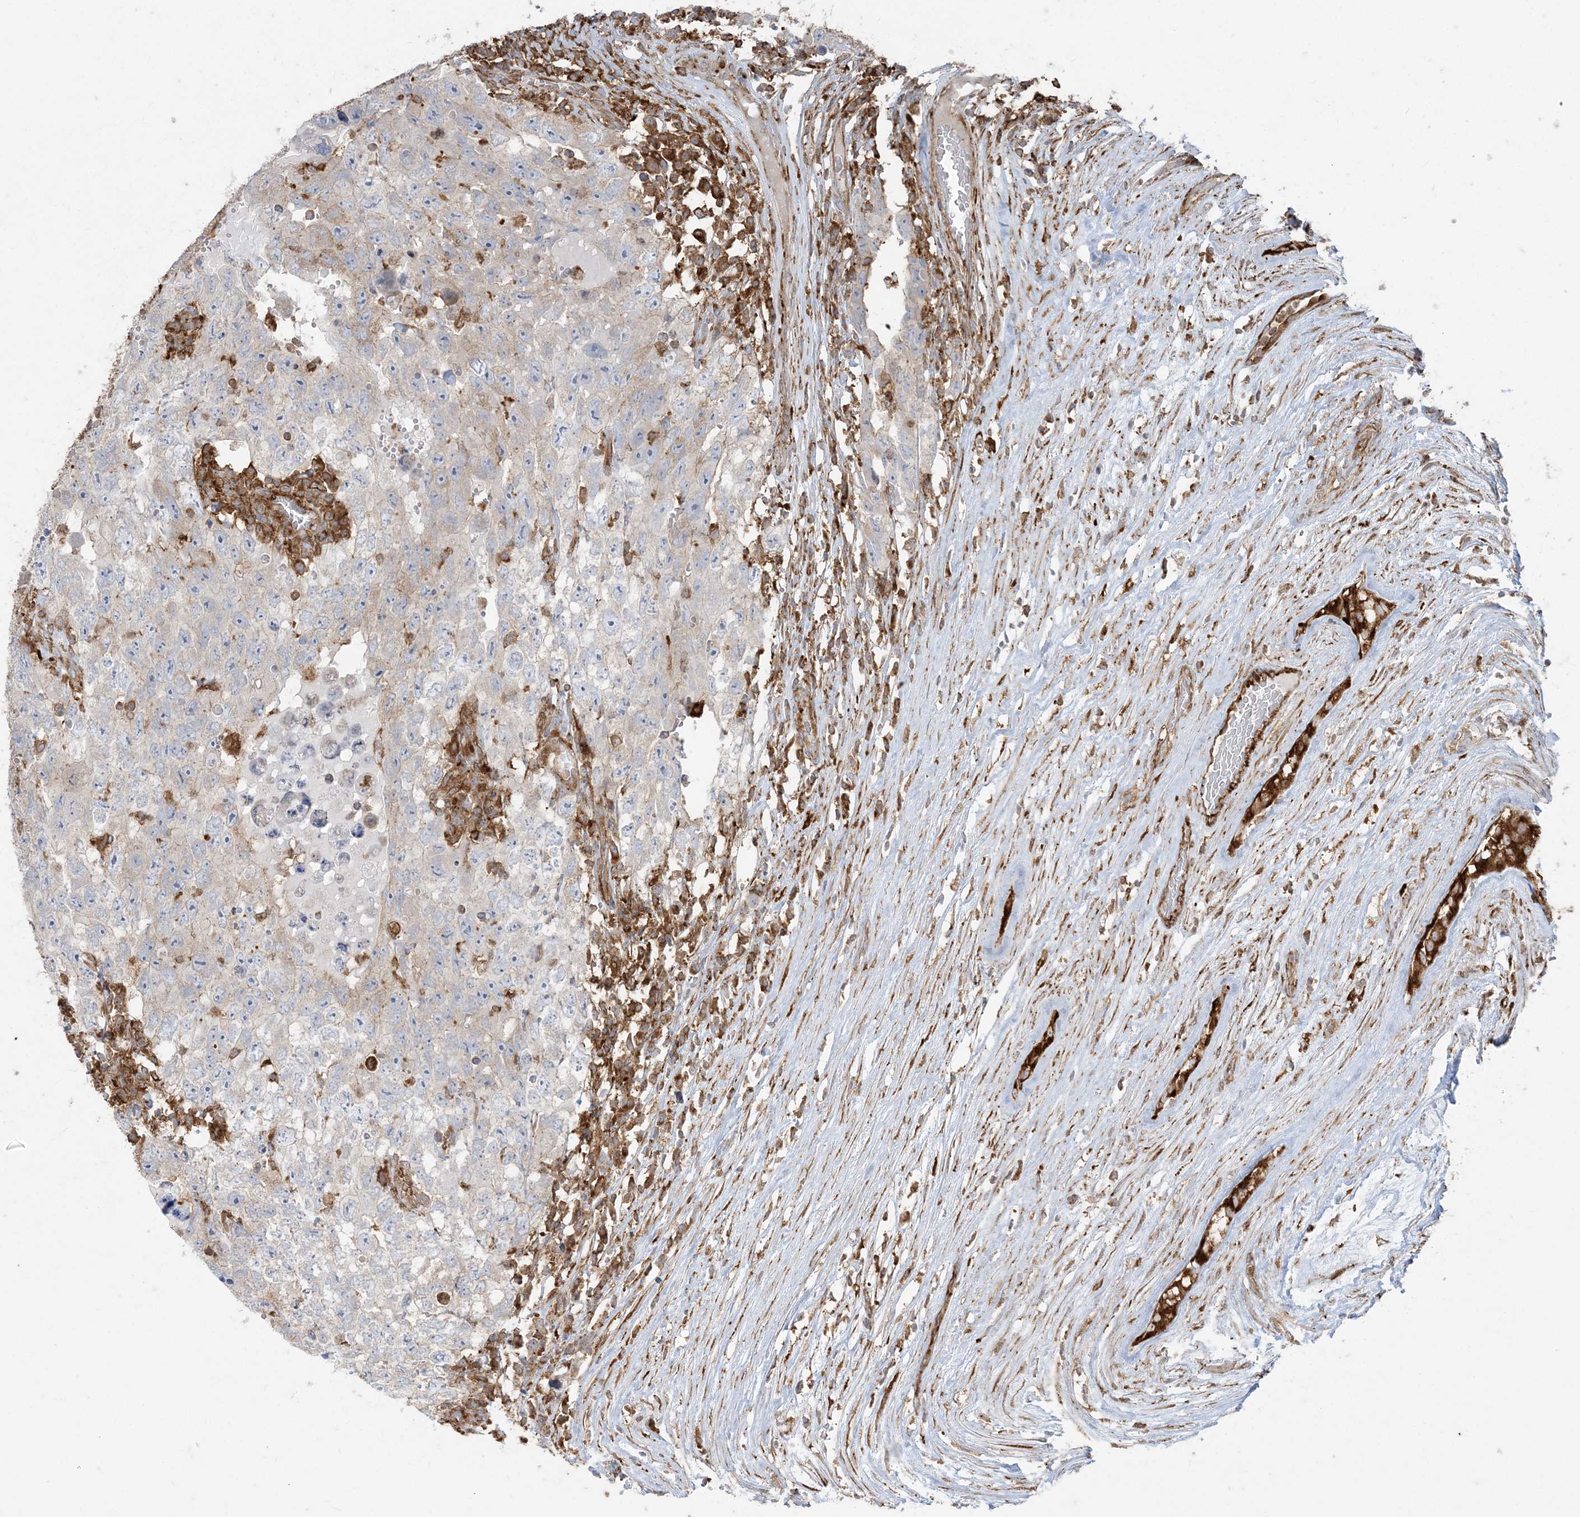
{"staining": {"intensity": "weak", "quantity": "<25%", "location": "cytoplasmic/membranous"}, "tissue": "testis cancer", "cell_type": "Tumor cells", "image_type": "cancer", "snomed": [{"axis": "morphology", "description": "Carcinoma, Embryonal, NOS"}, {"axis": "topography", "description": "Testis"}], "caption": "Protein analysis of testis embryonal carcinoma displays no significant positivity in tumor cells.", "gene": "DERL3", "patient": {"sex": "male", "age": 26}}